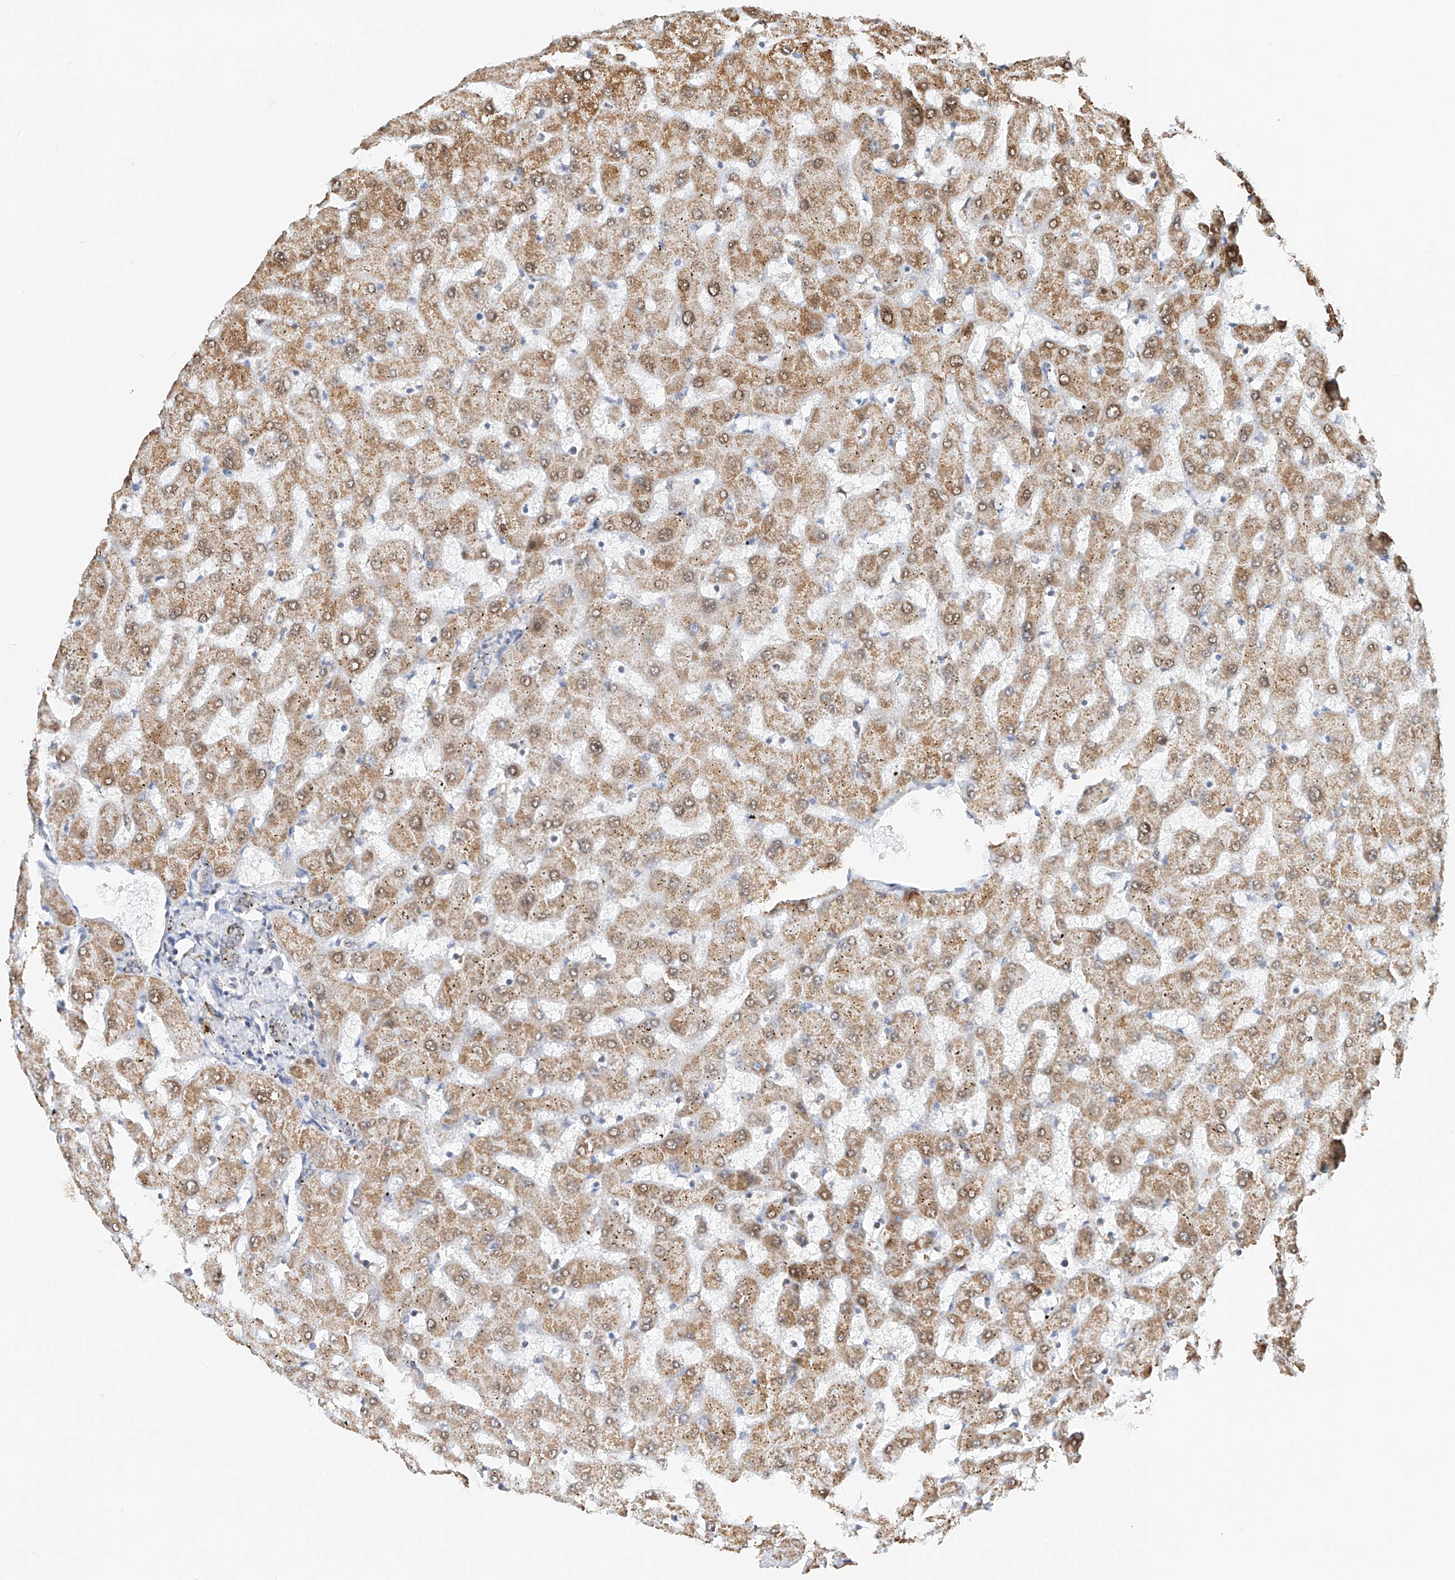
{"staining": {"intensity": "moderate", "quantity": ">75%", "location": "cytoplasmic/membranous"}, "tissue": "liver", "cell_type": "Cholangiocytes", "image_type": "normal", "snomed": [{"axis": "morphology", "description": "Normal tissue, NOS"}, {"axis": "topography", "description": "Liver"}], "caption": "This histopathology image exhibits immunohistochemistry staining of unremarkable liver, with medium moderate cytoplasmic/membranous positivity in about >75% of cholangiocytes.", "gene": "PPA2", "patient": {"sex": "female", "age": 63}}